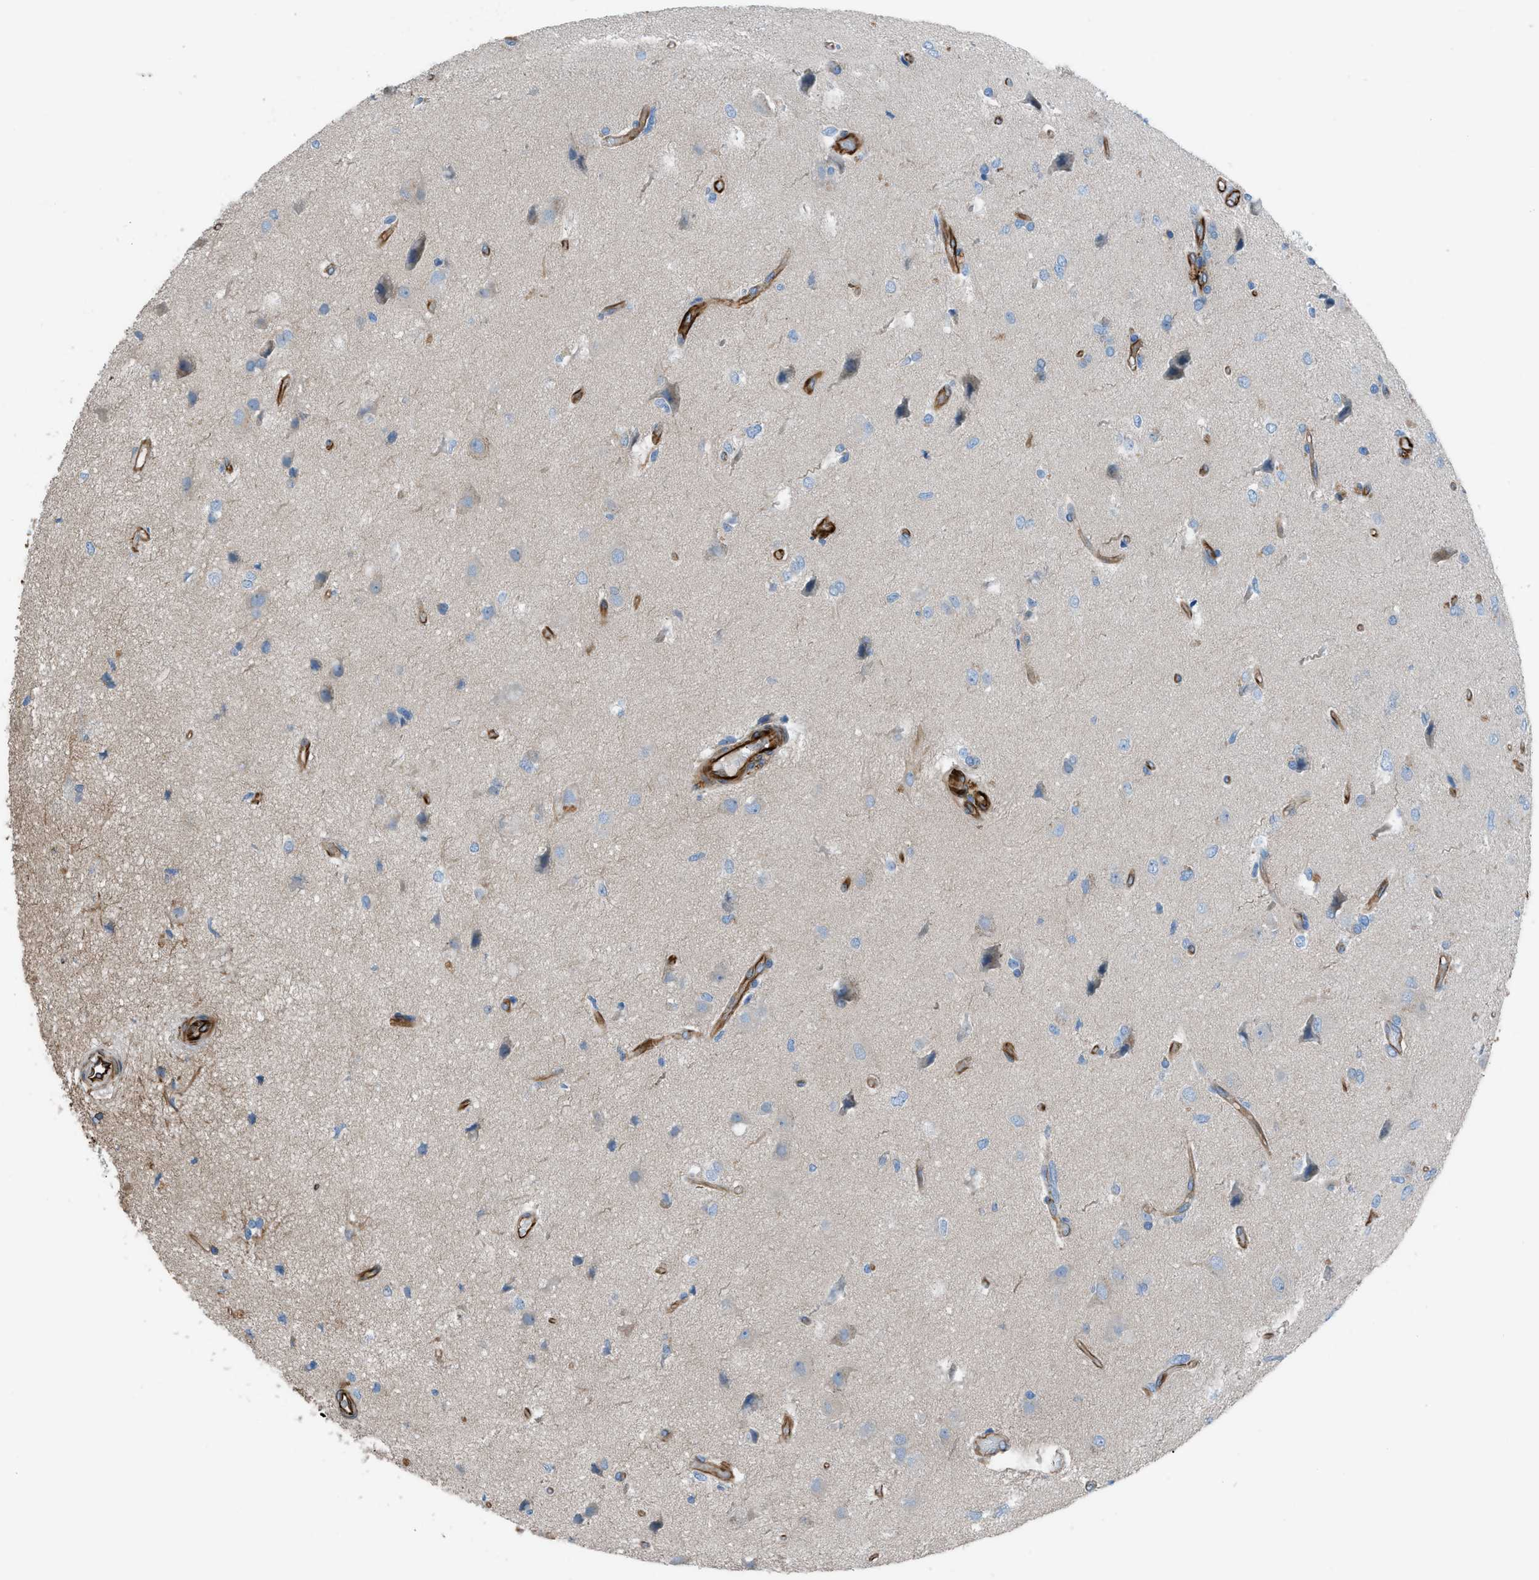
{"staining": {"intensity": "moderate", "quantity": "<25%", "location": "cytoplasmic/membranous"}, "tissue": "glioma", "cell_type": "Tumor cells", "image_type": "cancer", "snomed": [{"axis": "morphology", "description": "Glioma, malignant, High grade"}, {"axis": "topography", "description": "Brain"}], "caption": "Immunohistochemical staining of human glioma reveals low levels of moderate cytoplasmic/membranous staining in about <25% of tumor cells.", "gene": "CABP7", "patient": {"sex": "female", "age": 59}}